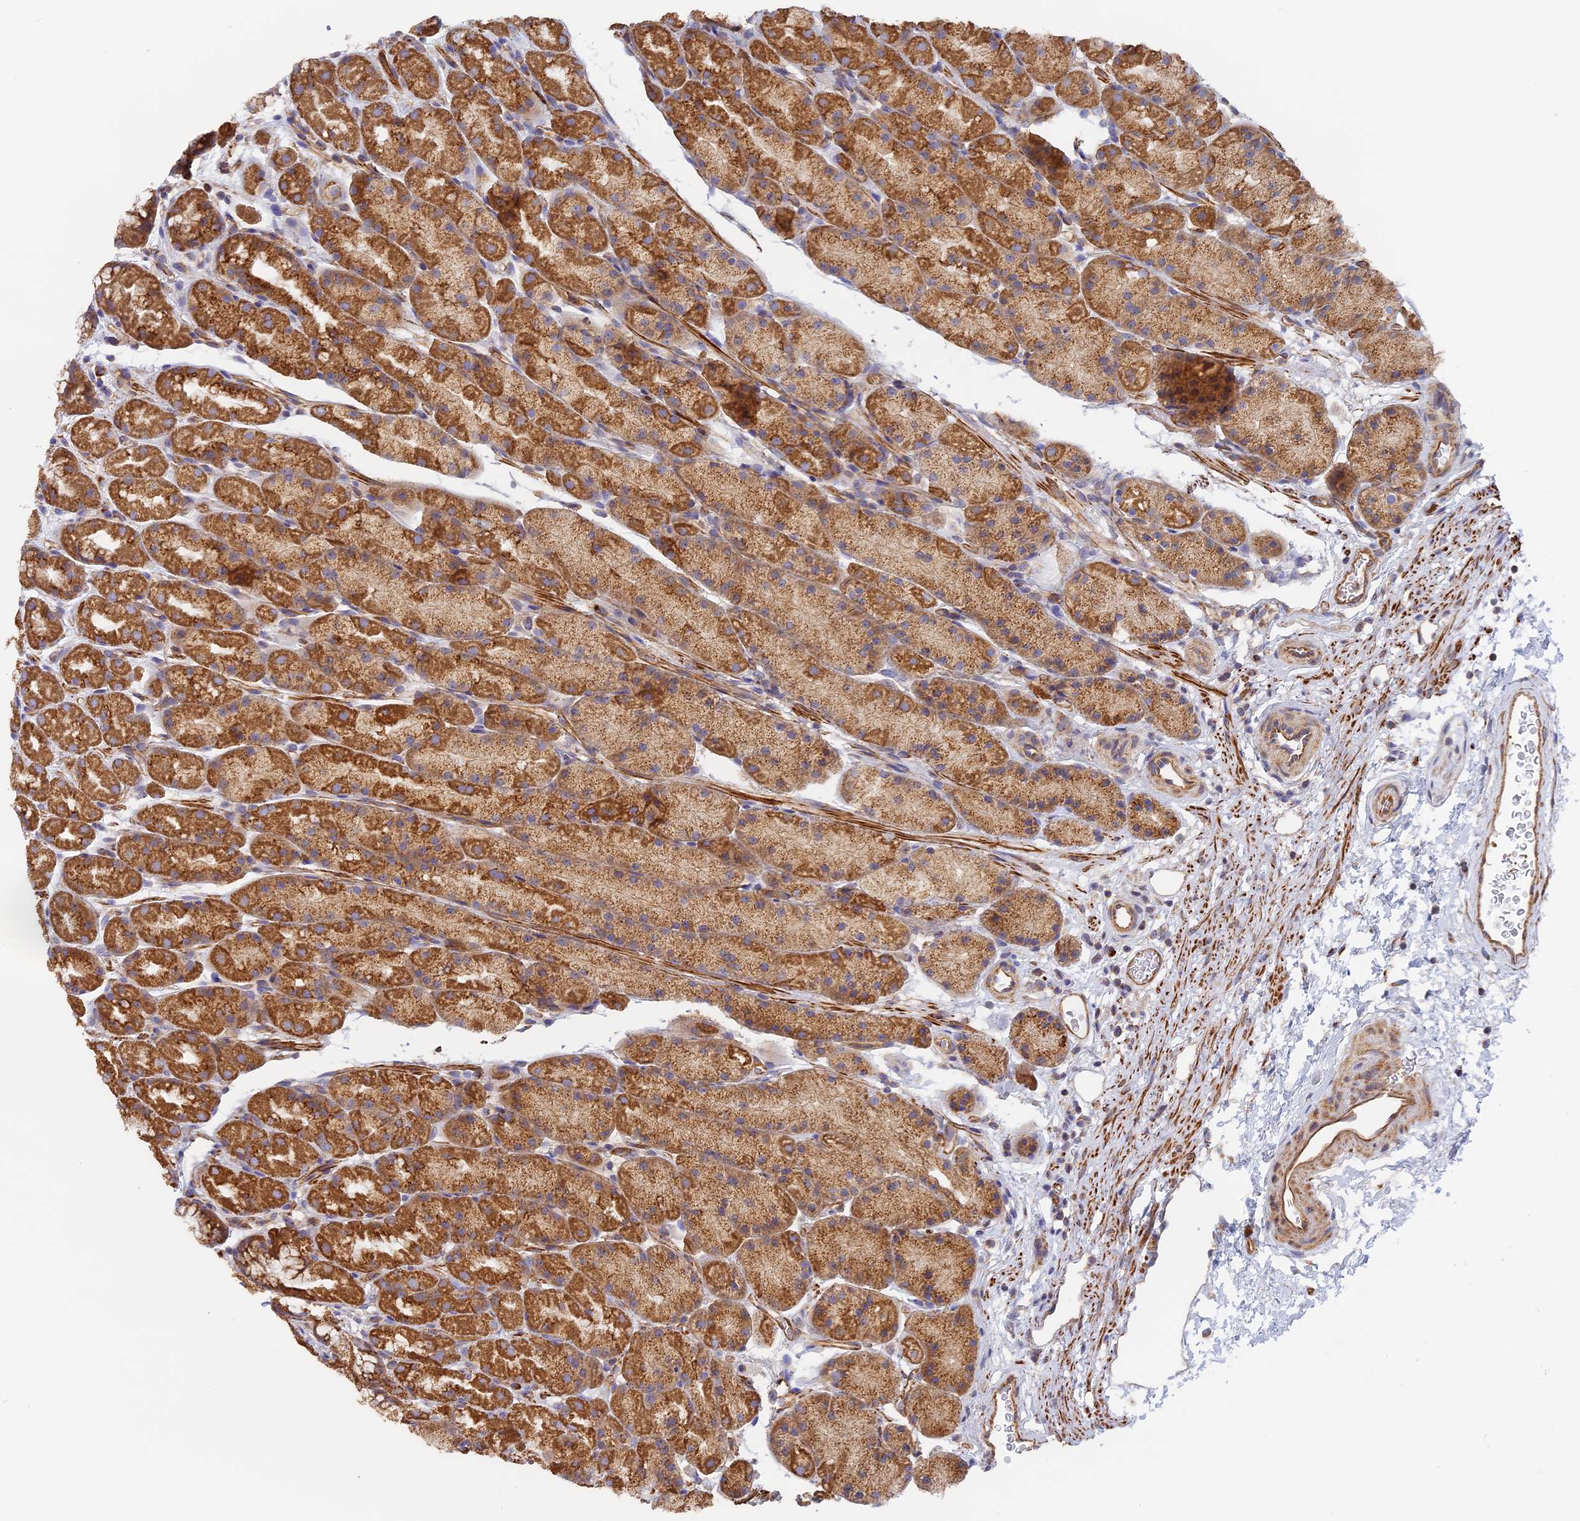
{"staining": {"intensity": "moderate", "quantity": ">75%", "location": "cytoplasmic/membranous"}, "tissue": "stomach", "cell_type": "Glandular cells", "image_type": "normal", "snomed": [{"axis": "morphology", "description": "Normal tissue, NOS"}, {"axis": "topography", "description": "Stomach, upper"}, {"axis": "topography", "description": "Stomach"}], "caption": "Protein staining of benign stomach displays moderate cytoplasmic/membranous positivity in about >75% of glandular cells. The staining was performed using DAB (3,3'-diaminobenzidine), with brown indicating positive protein expression. Nuclei are stained blue with hematoxylin.", "gene": "DDA1", "patient": {"sex": "male", "age": 47}}